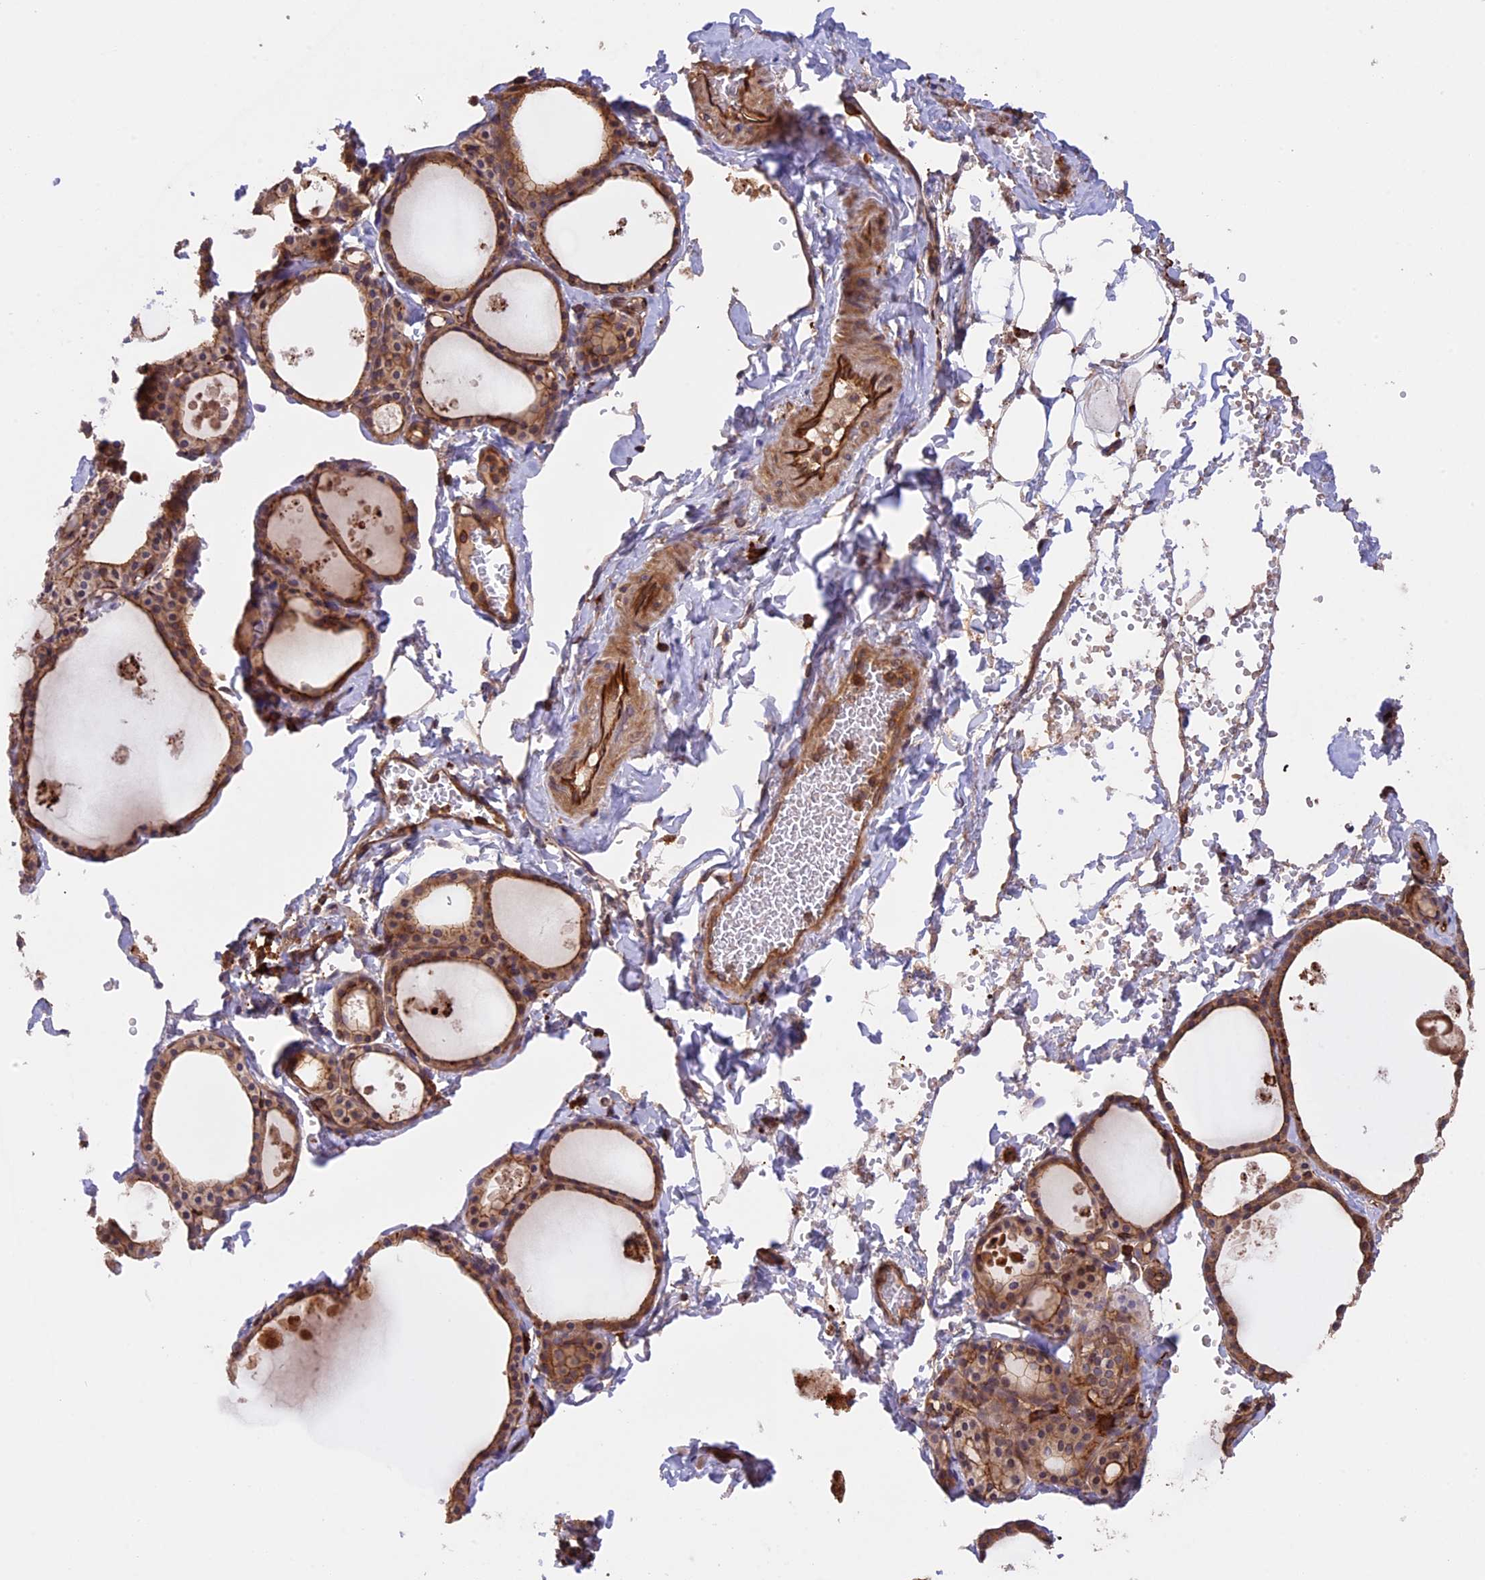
{"staining": {"intensity": "moderate", "quantity": ">75%", "location": "cytoplasmic/membranous"}, "tissue": "thyroid gland", "cell_type": "Glandular cells", "image_type": "normal", "snomed": [{"axis": "morphology", "description": "Normal tissue, NOS"}, {"axis": "topography", "description": "Thyroid gland"}], "caption": "Immunohistochemical staining of unremarkable thyroid gland exhibits medium levels of moderate cytoplasmic/membranous positivity in approximately >75% of glandular cells.", "gene": "GAS8", "patient": {"sex": "male", "age": 56}}